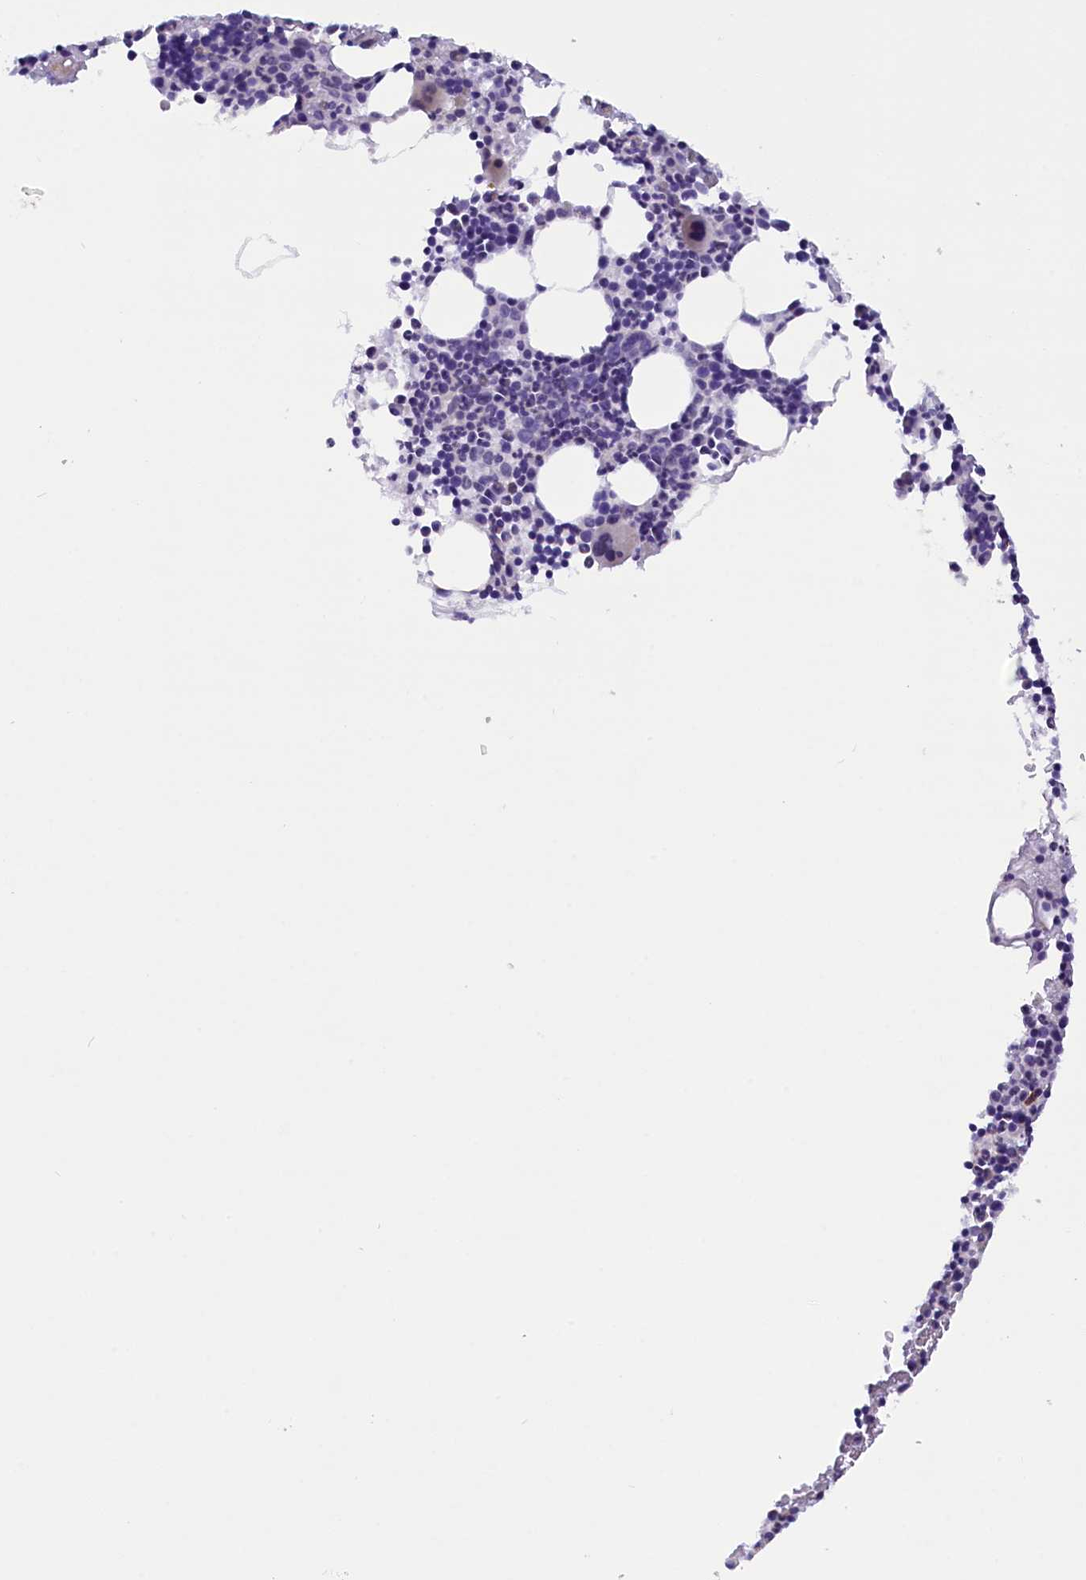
{"staining": {"intensity": "strong", "quantity": "<25%", "location": "cytoplasmic/membranous"}, "tissue": "bone marrow", "cell_type": "Hematopoietic cells", "image_type": "normal", "snomed": [{"axis": "morphology", "description": "Normal tissue, NOS"}, {"axis": "topography", "description": "Bone marrow"}], "caption": "Immunohistochemical staining of normal bone marrow exhibits <25% levels of strong cytoplasmic/membranous protein staining in approximately <25% of hematopoietic cells. (IHC, brightfield microscopy, high magnification).", "gene": "RTTN", "patient": {"sex": "male", "age": 51}}